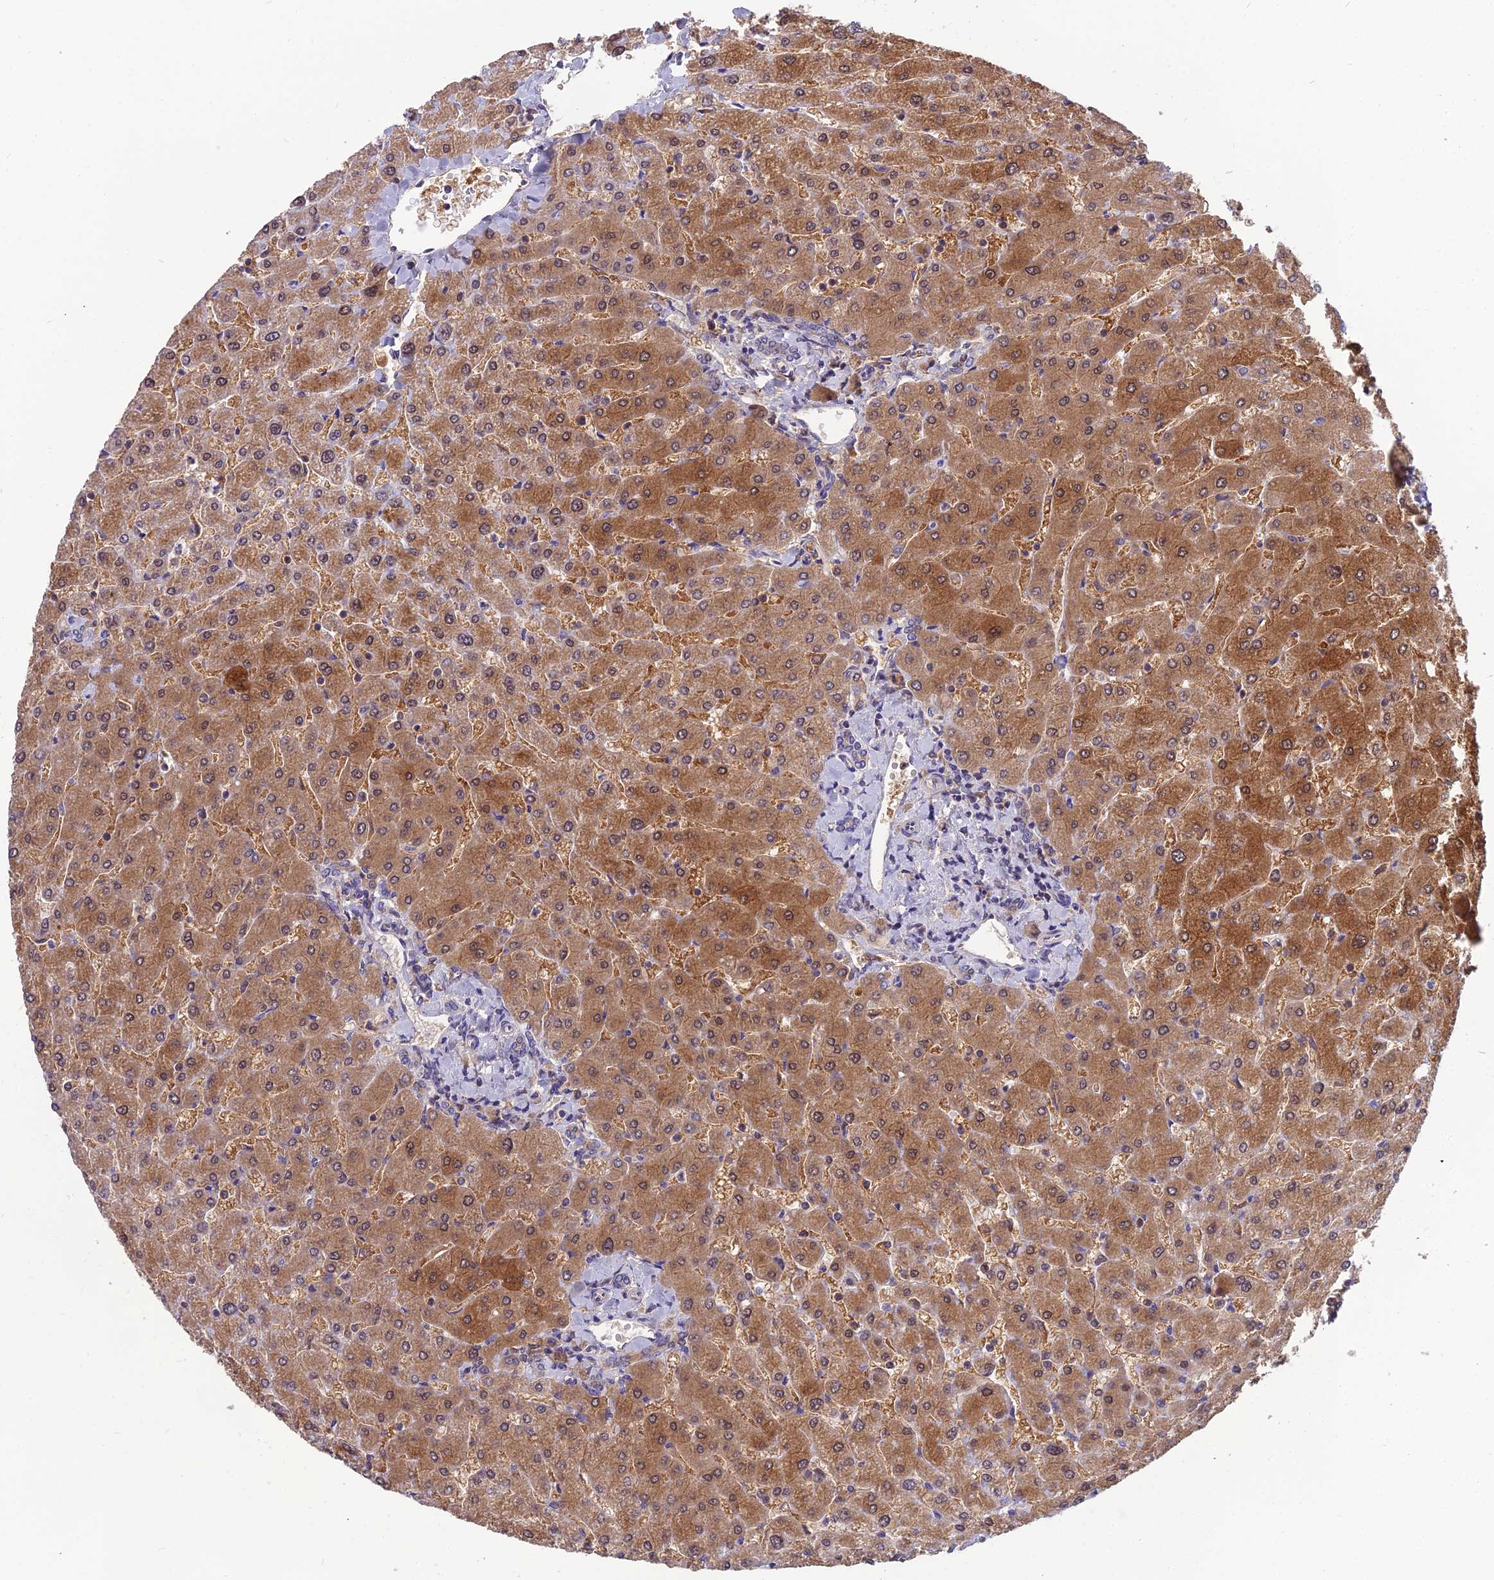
{"staining": {"intensity": "negative", "quantity": "none", "location": "none"}, "tissue": "liver", "cell_type": "Cholangiocytes", "image_type": "normal", "snomed": [{"axis": "morphology", "description": "Normal tissue, NOS"}, {"axis": "topography", "description": "Liver"}], "caption": "Human liver stained for a protein using immunohistochemistry reveals no staining in cholangiocytes.", "gene": "MVD", "patient": {"sex": "male", "age": 55}}